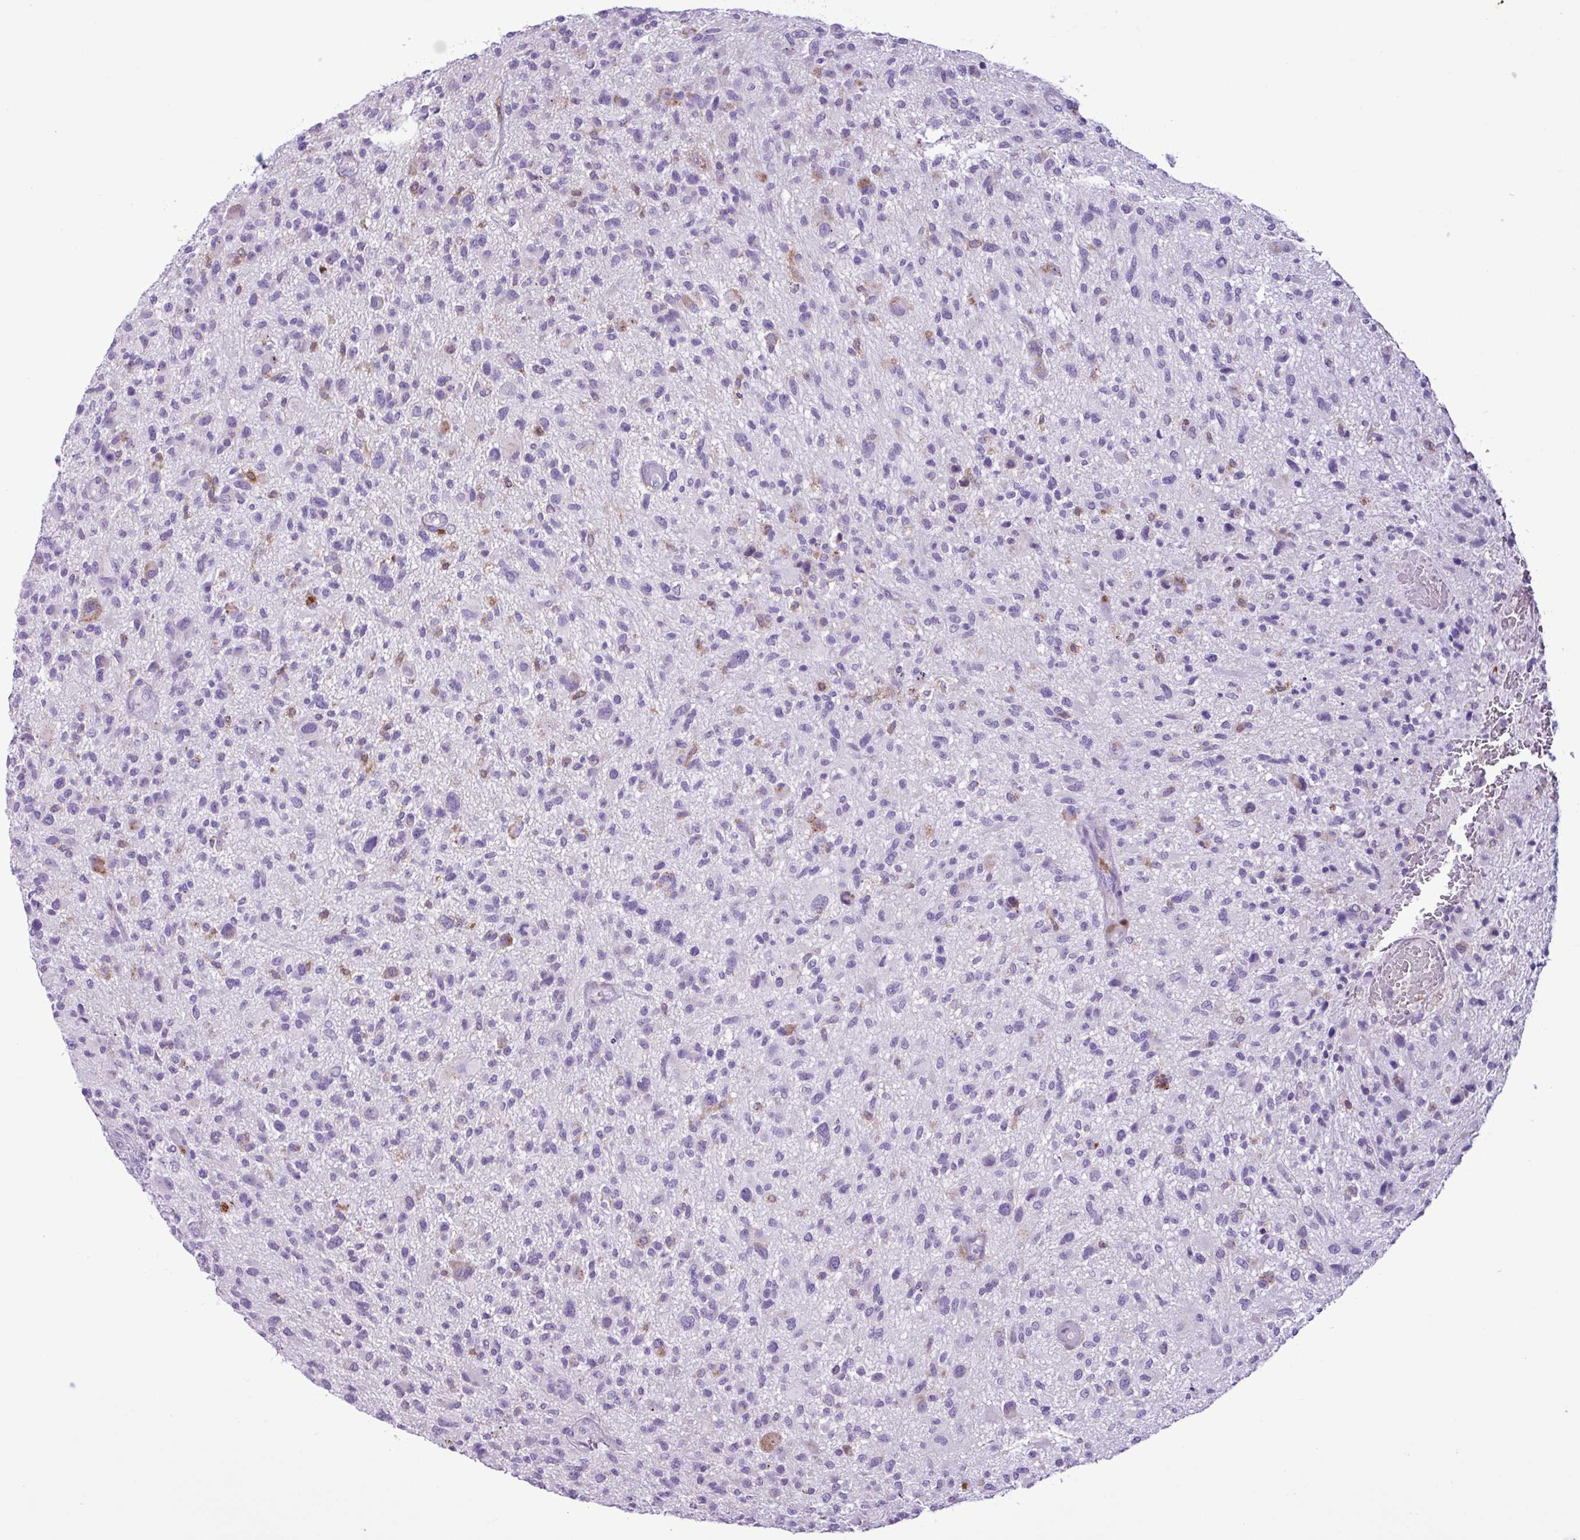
{"staining": {"intensity": "negative", "quantity": "none", "location": "none"}, "tissue": "glioma", "cell_type": "Tumor cells", "image_type": "cancer", "snomed": [{"axis": "morphology", "description": "Glioma, malignant, High grade"}, {"axis": "topography", "description": "Brain"}], "caption": "Malignant glioma (high-grade) stained for a protein using IHC exhibits no expression tumor cells.", "gene": "TMEM200C", "patient": {"sex": "male", "age": 47}}